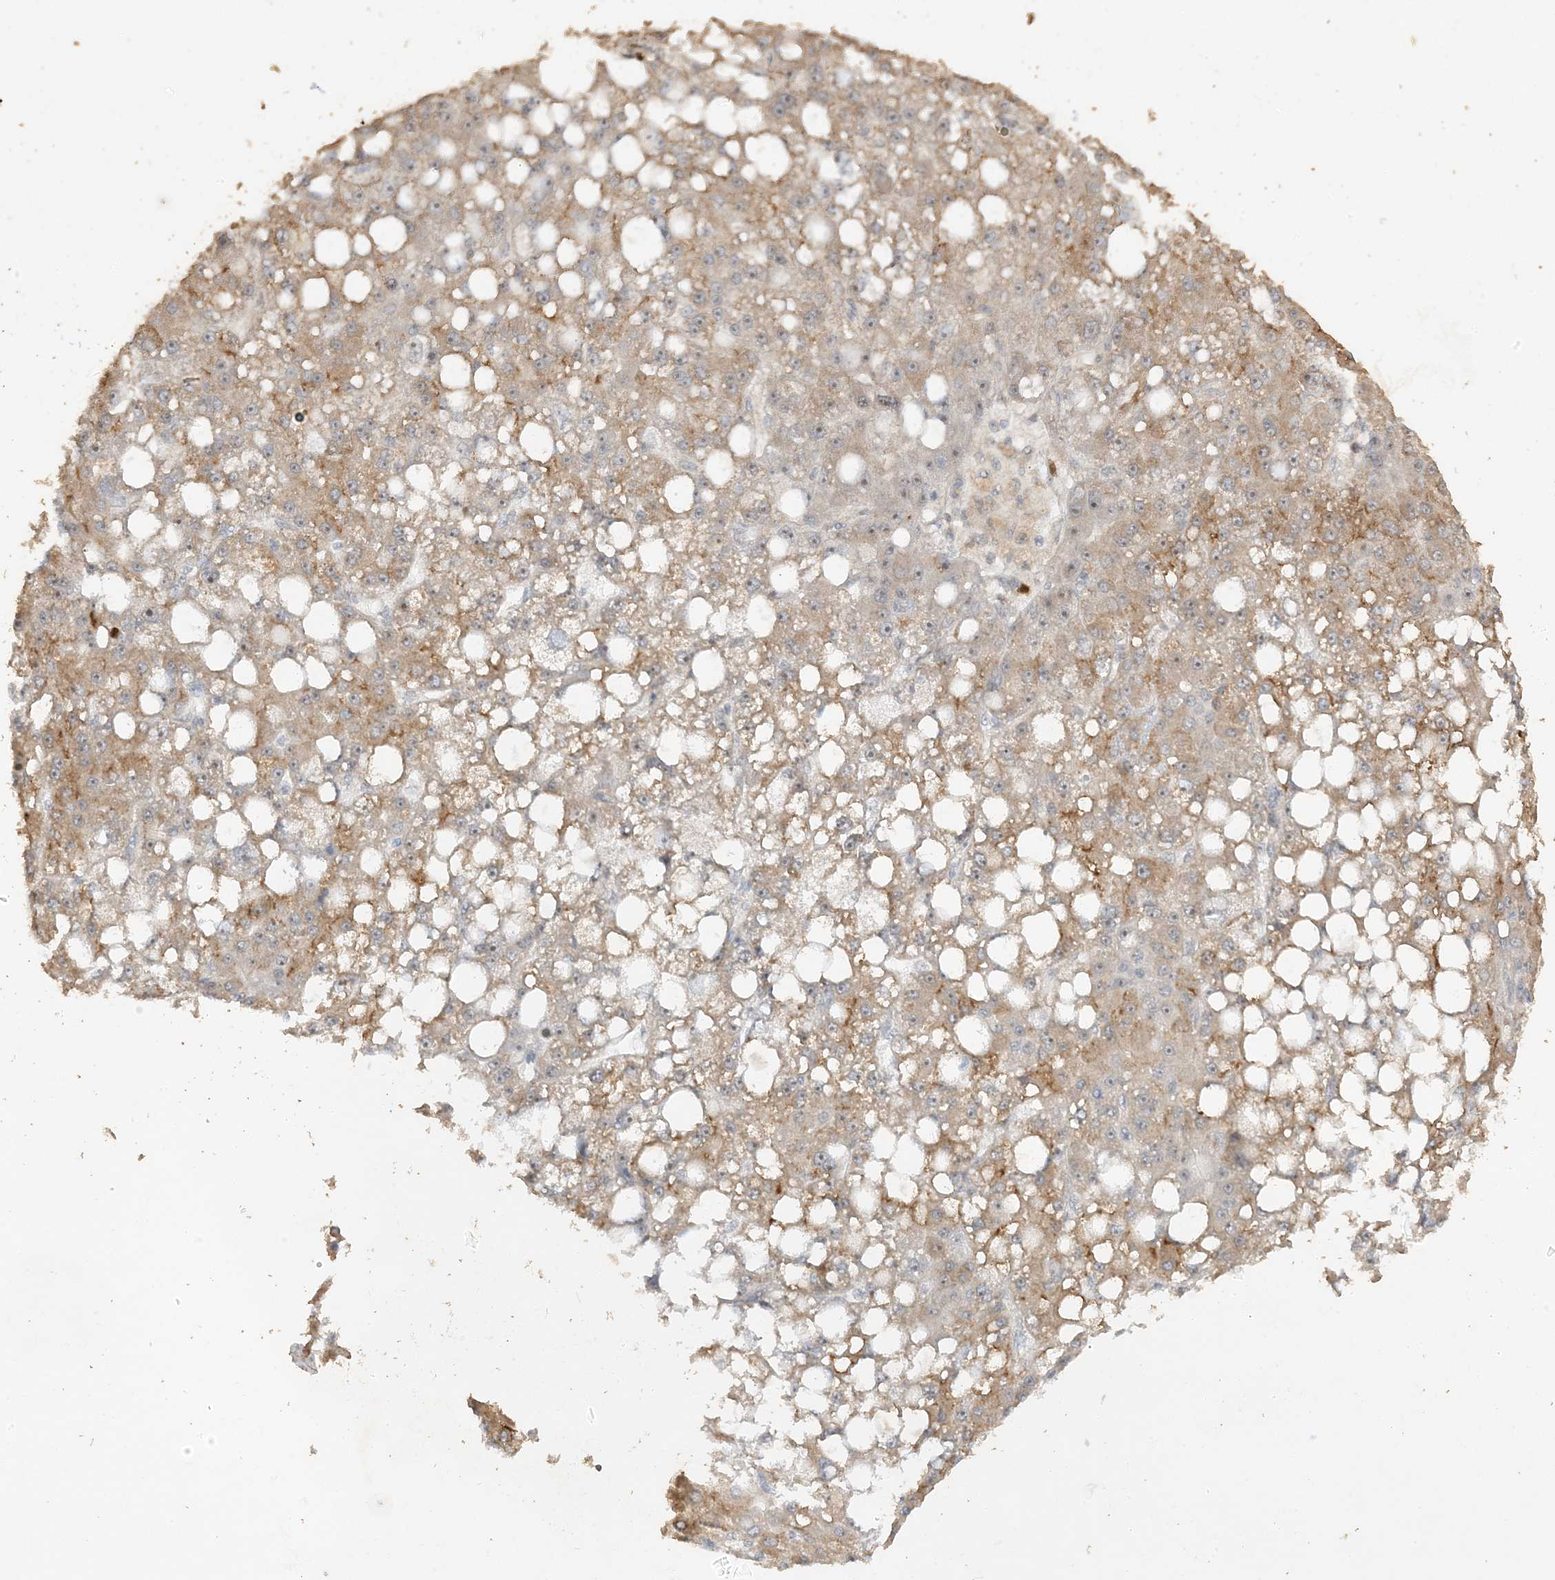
{"staining": {"intensity": "moderate", "quantity": ">75%", "location": "cytoplasmic/membranous,nuclear"}, "tissue": "liver cancer", "cell_type": "Tumor cells", "image_type": "cancer", "snomed": [{"axis": "morphology", "description": "Carcinoma, Hepatocellular, NOS"}, {"axis": "topography", "description": "Liver"}], "caption": "Moderate cytoplasmic/membranous and nuclear staining for a protein is seen in approximately >75% of tumor cells of liver cancer using immunohistochemistry.", "gene": "DDX18", "patient": {"sex": "male", "age": 67}}